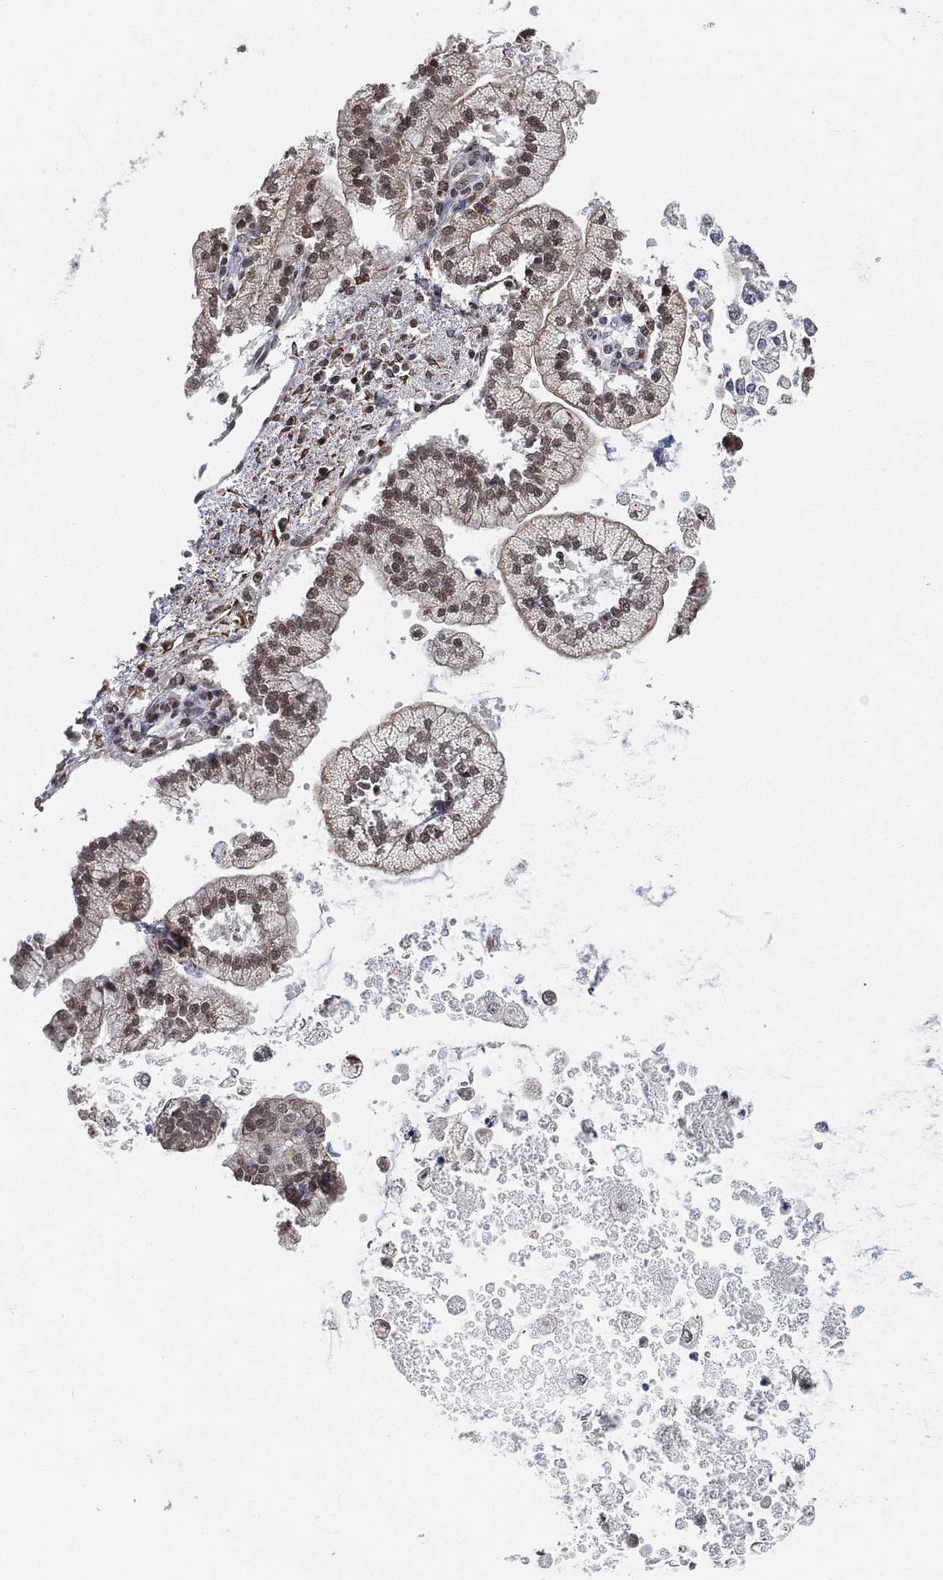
{"staining": {"intensity": "weak", "quantity": ">75%", "location": "nuclear"}, "tissue": "liver cancer", "cell_type": "Tumor cells", "image_type": "cancer", "snomed": [{"axis": "morphology", "description": "Cholangiocarcinoma"}, {"axis": "topography", "description": "Liver"}], "caption": "Liver cancer tissue shows weak nuclear staining in about >75% of tumor cells (Stains: DAB (3,3'-diaminobenzidine) in brown, nuclei in blue, Microscopy: brightfield microscopy at high magnification).", "gene": "RSRC2", "patient": {"sex": "male", "age": 50}}